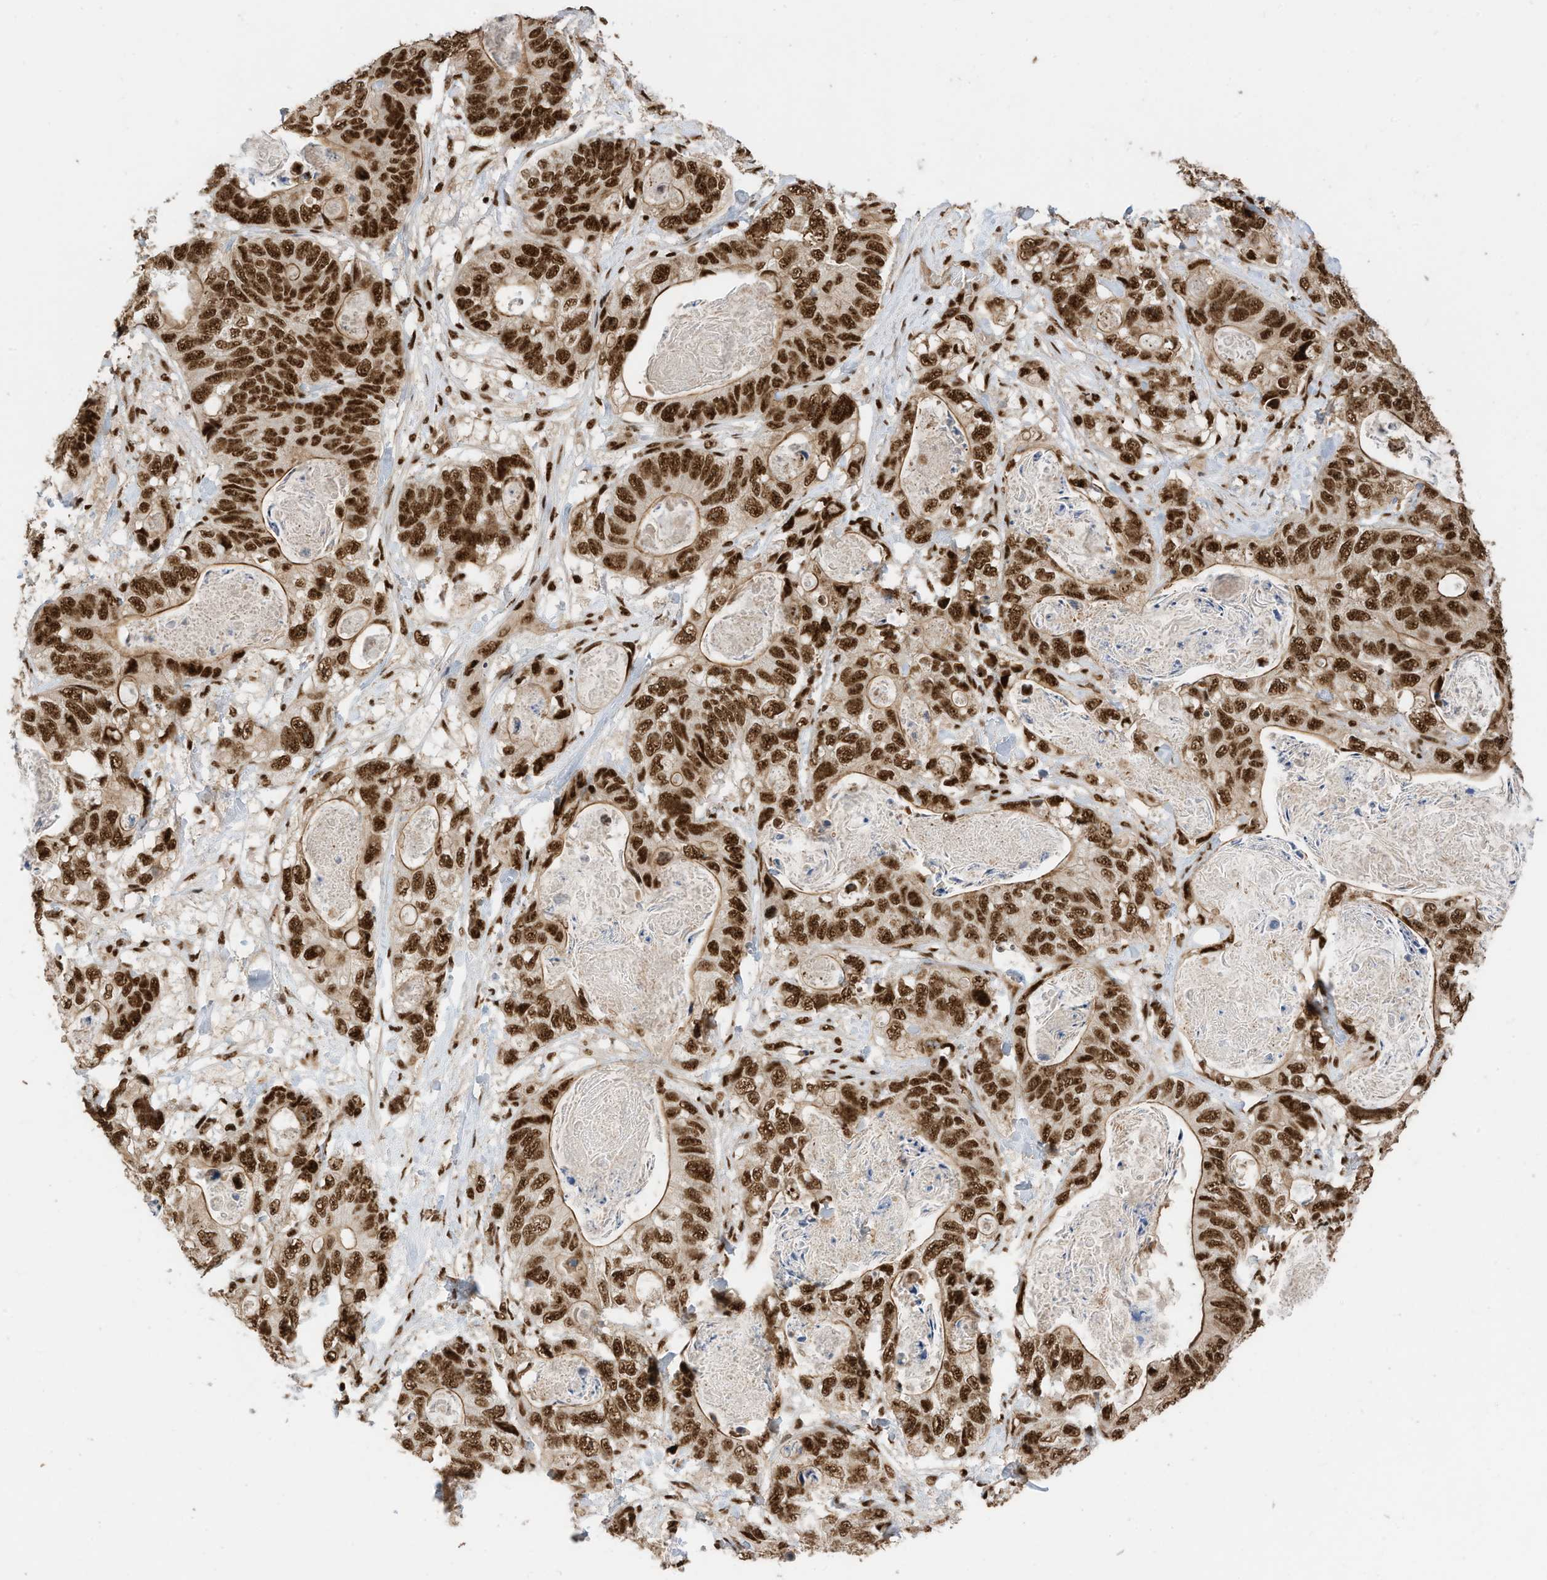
{"staining": {"intensity": "strong", "quantity": ">75%", "location": "nuclear"}, "tissue": "stomach cancer", "cell_type": "Tumor cells", "image_type": "cancer", "snomed": [{"axis": "morphology", "description": "Normal tissue, NOS"}, {"axis": "morphology", "description": "Adenocarcinoma, NOS"}, {"axis": "topography", "description": "Stomach"}], "caption": "There is high levels of strong nuclear expression in tumor cells of stomach adenocarcinoma, as demonstrated by immunohistochemical staining (brown color).", "gene": "SF3A3", "patient": {"sex": "female", "age": 89}}